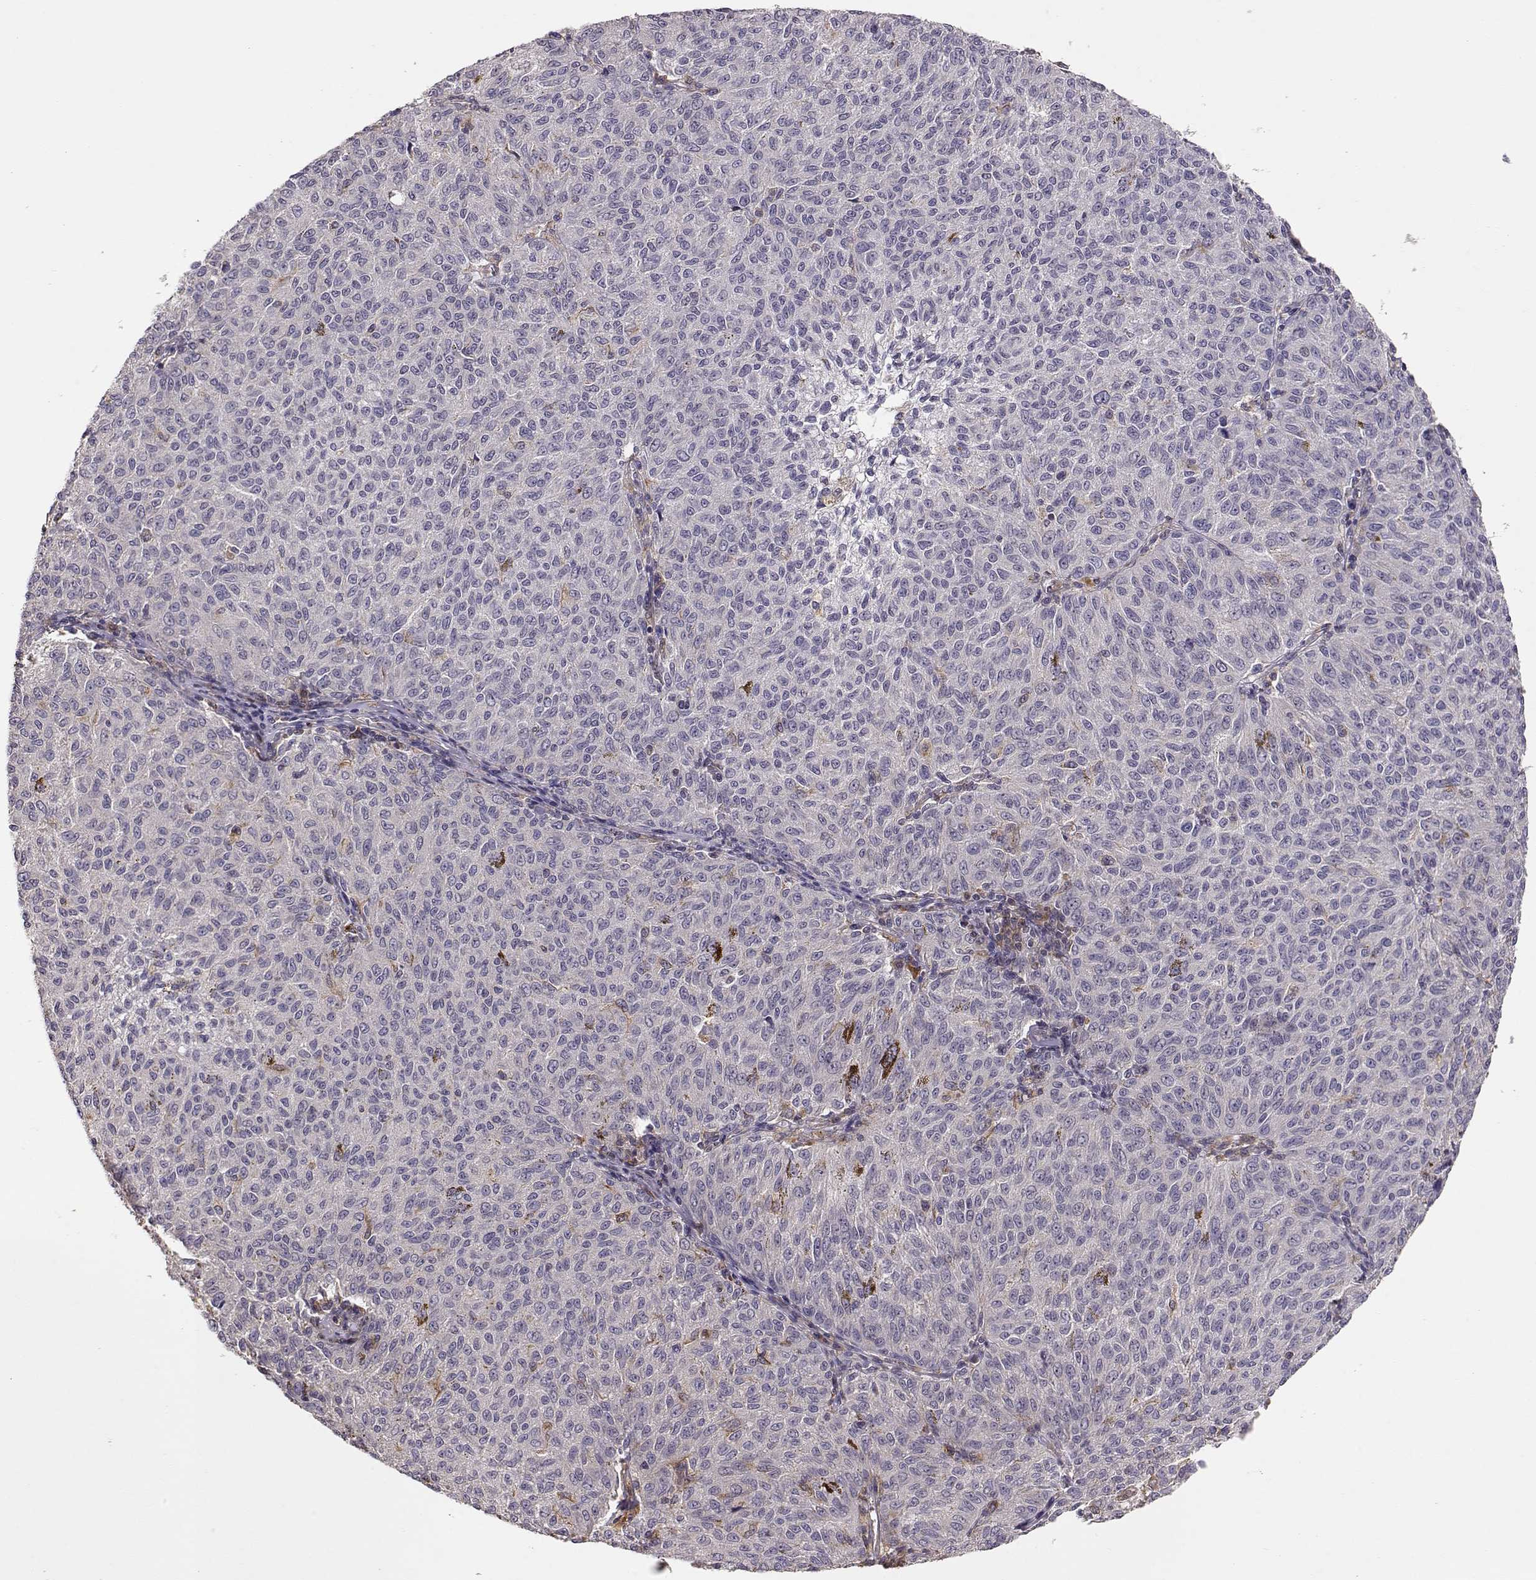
{"staining": {"intensity": "negative", "quantity": "none", "location": "none"}, "tissue": "melanoma", "cell_type": "Tumor cells", "image_type": "cancer", "snomed": [{"axis": "morphology", "description": "Malignant melanoma, NOS"}, {"axis": "topography", "description": "Skin"}], "caption": "Immunohistochemistry micrograph of human malignant melanoma stained for a protein (brown), which shows no staining in tumor cells.", "gene": "ARHGEF2", "patient": {"sex": "female", "age": 72}}